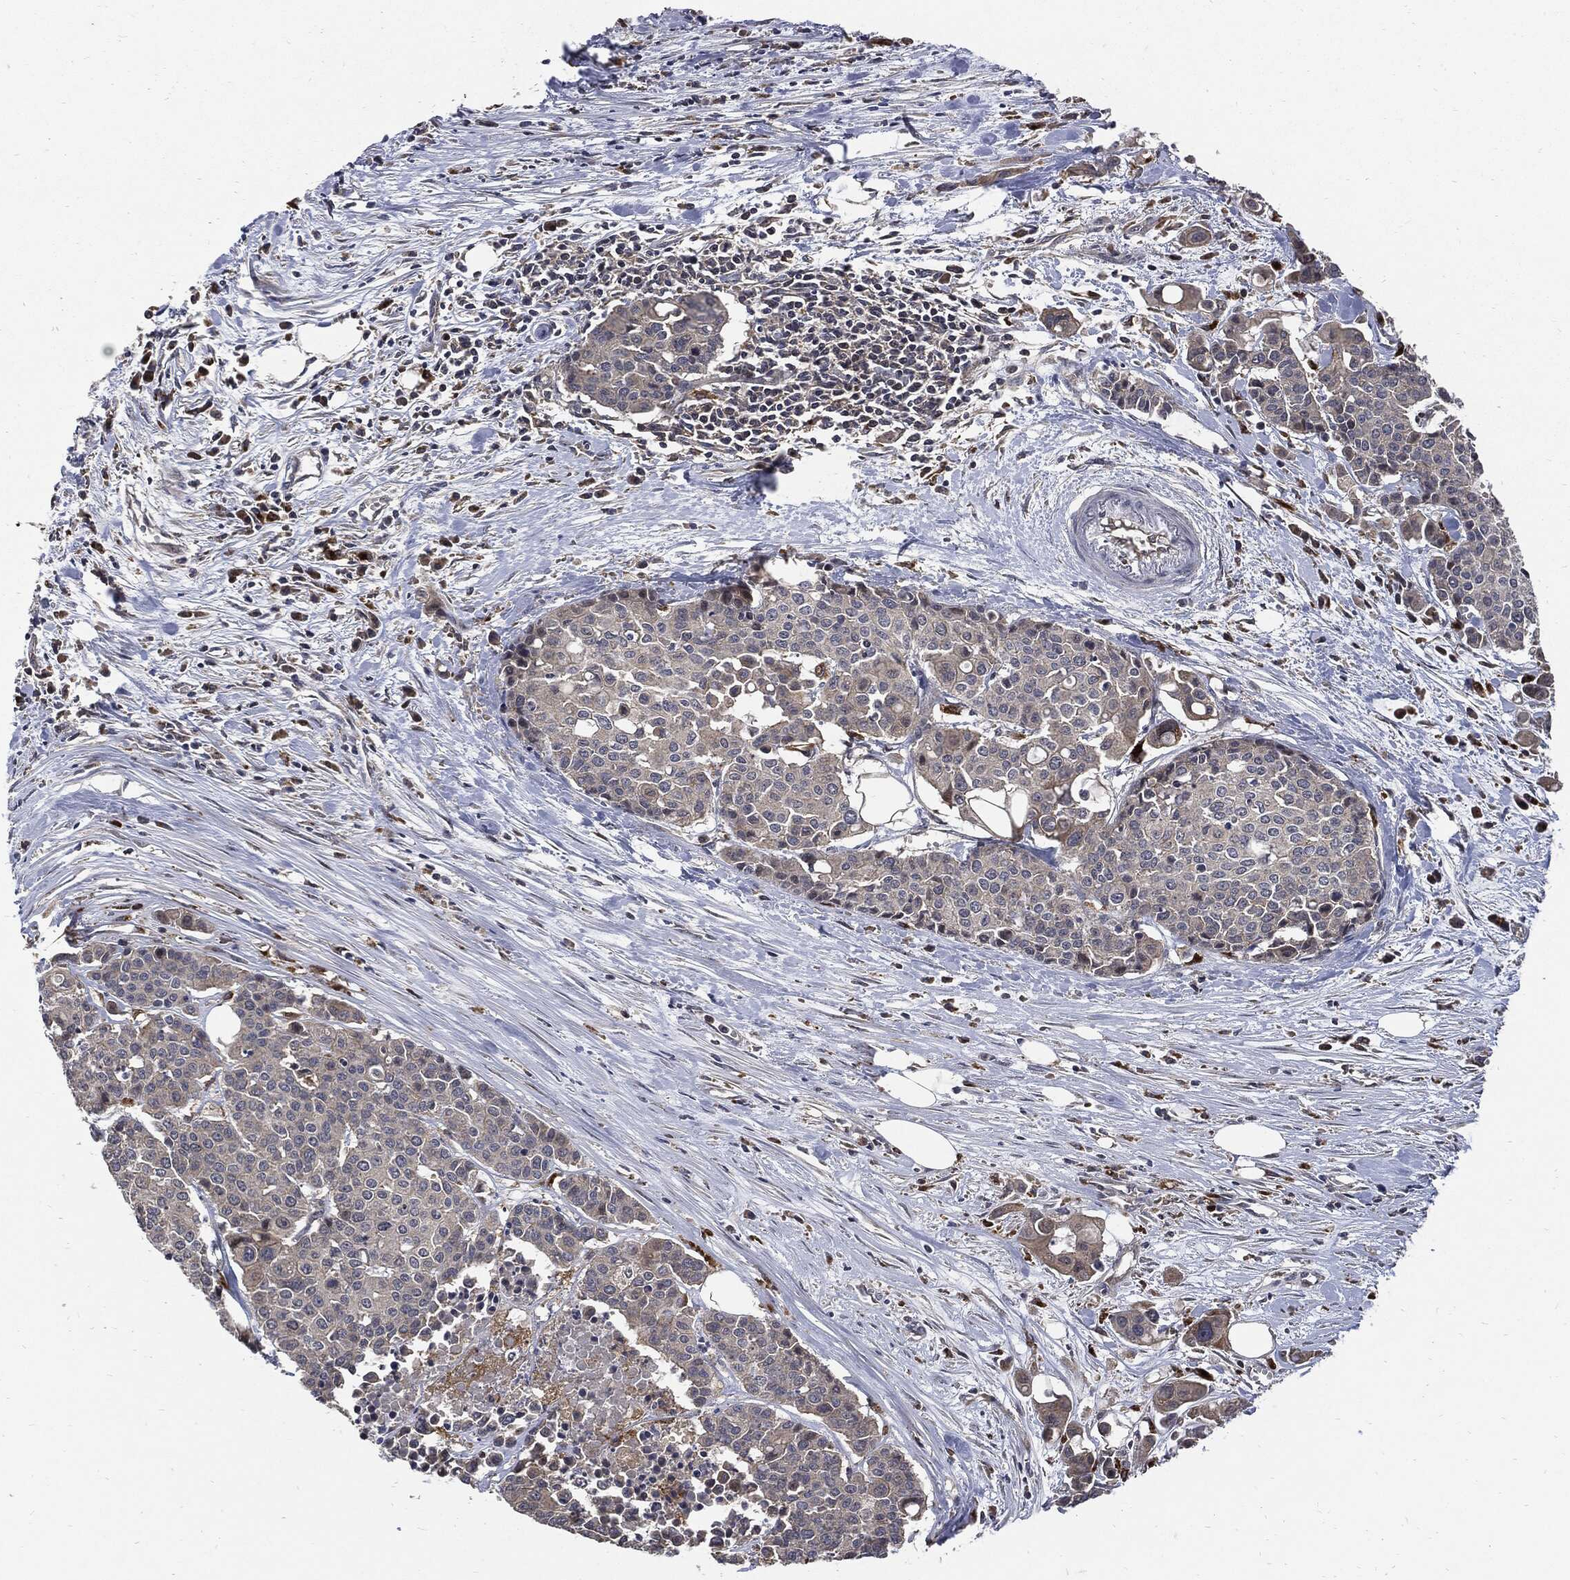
{"staining": {"intensity": "negative", "quantity": "none", "location": "none"}, "tissue": "carcinoid", "cell_type": "Tumor cells", "image_type": "cancer", "snomed": [{"axis": "morphology", "description": "Carcinoid, malignant, NOS"}, {"axis": "topography", "description": "Colon"}], "caption": "Immunohistochemistry (IHC) of human carcinoid (malignant) shows no expression in tumor cells.", "gene": "SLC31A2", "patient": {"sex": "male", "age": 81}}